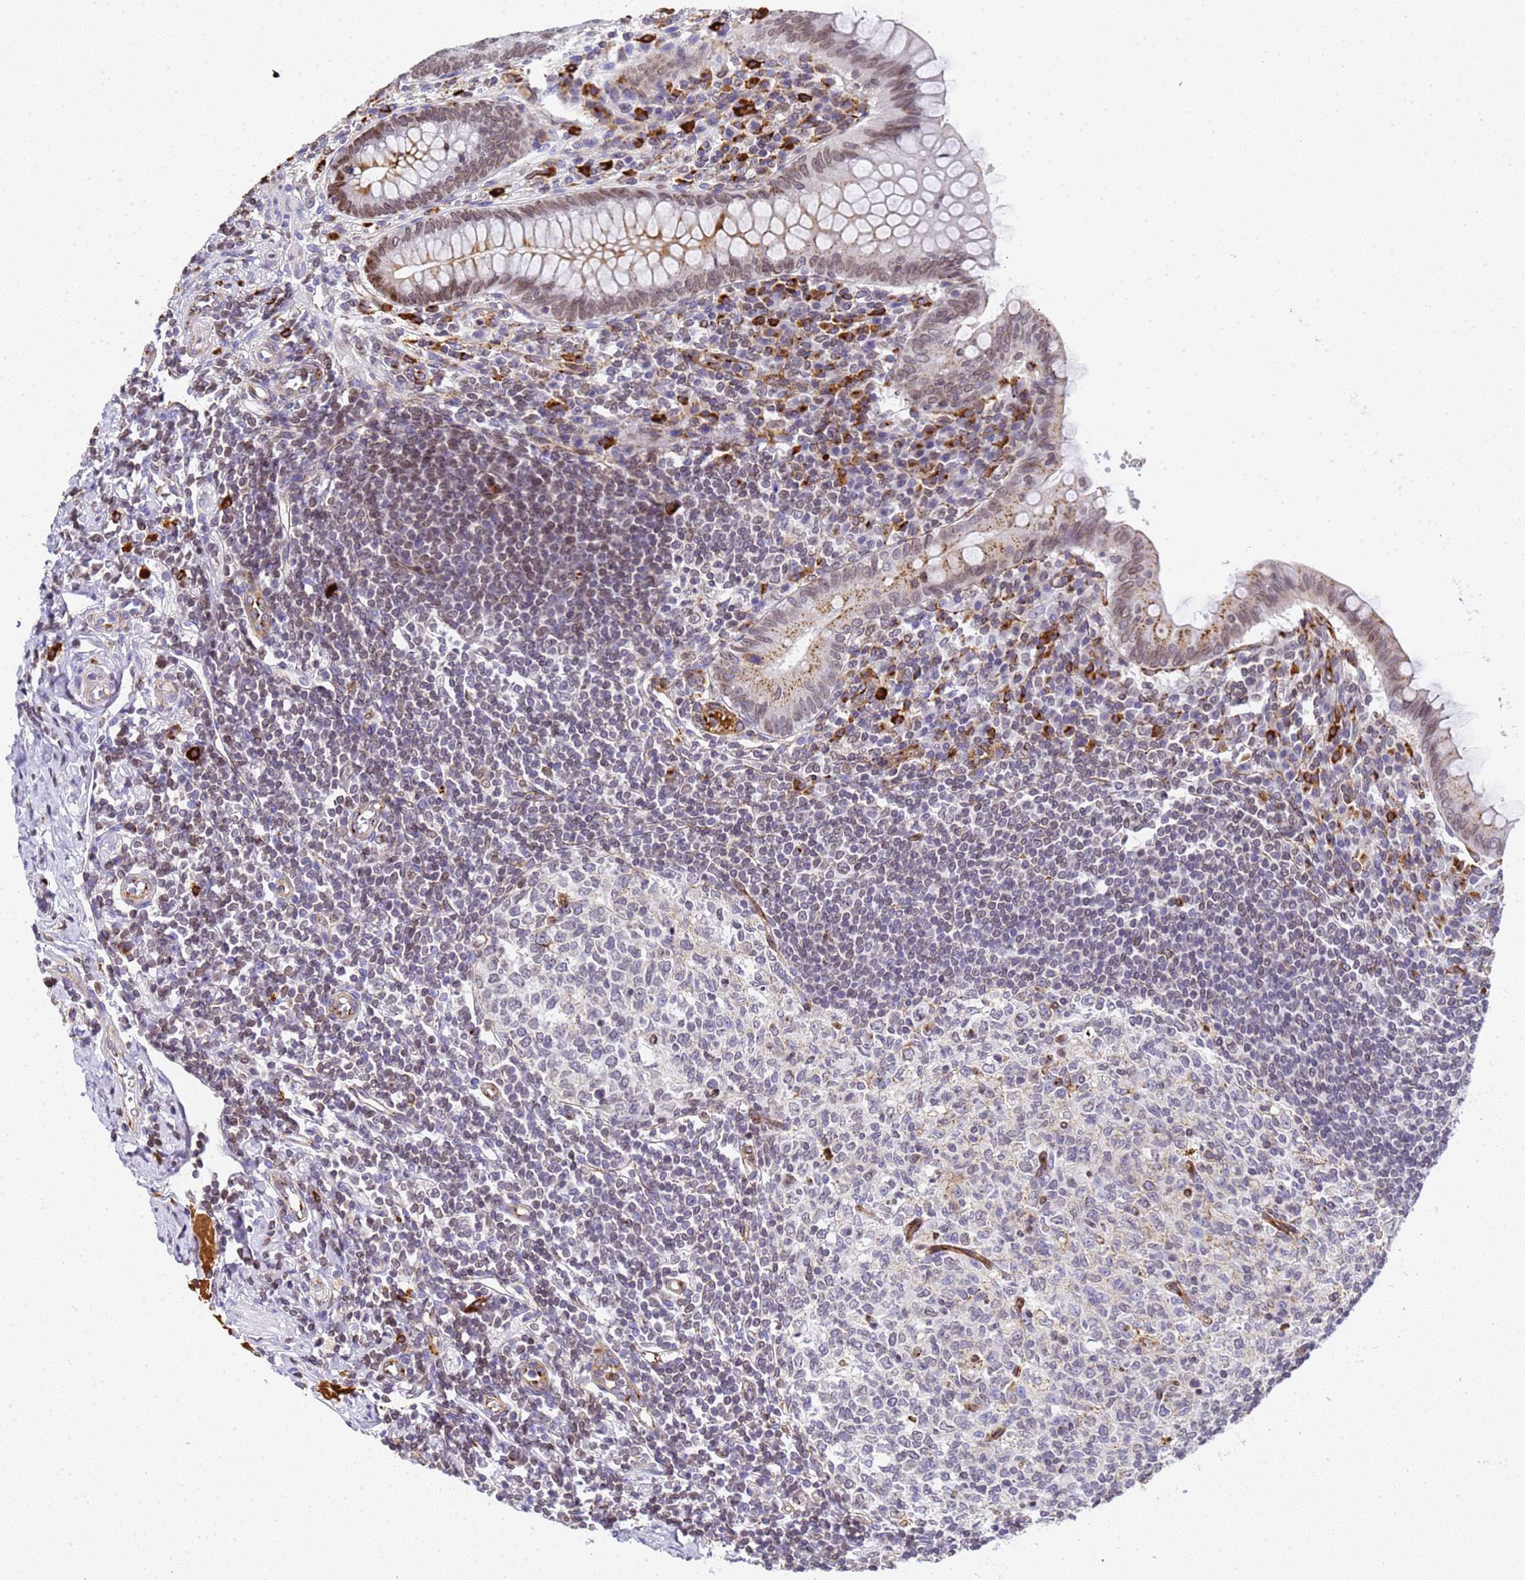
{"staining": {"intensity": "moderate", "quantity": "<25%", "location": "cytoplasmic/membranous,nuclear"}, "tissue": "appendix", "cell_type": "Glandular cells", "image_type": "normal", "snomed": [{"axis": "morphology", "description": "Normal tissue, NOS"}, {"axis": "topography", "description": "Appendix"}], "caption": "Immunohistochemistry (IHC) image of unremarkable appendix stained for a protein (brown), which displays low levels of moderate cytoplasmic/membranous,nuclear staining in about <25% of glandular cells.", "gene": "IGFBP7", "patient": {"sex": "female", "age": 33}}